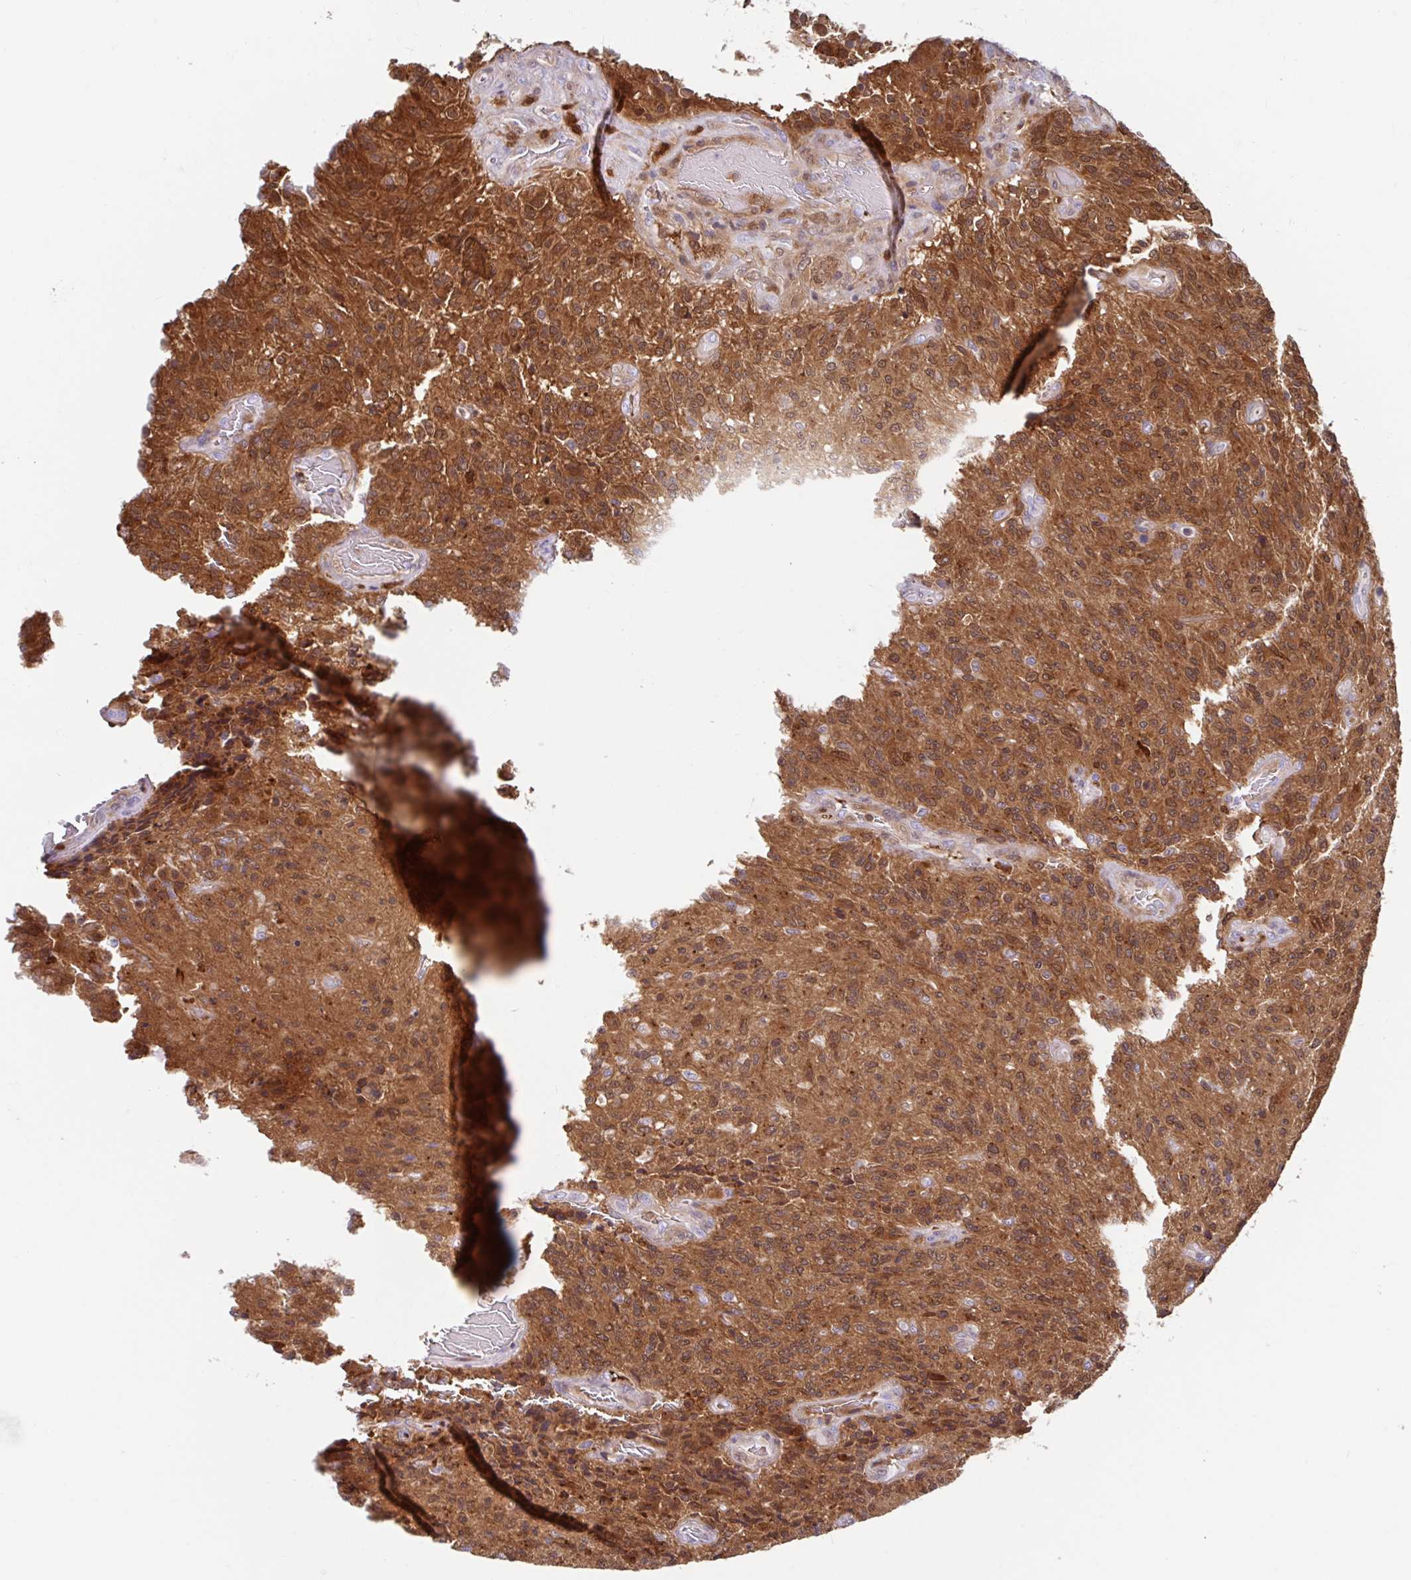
{"staining": {"intensity": "moderate", "quantity": ">75%", "location": "cytoplasmic/membranous,nuclear"}, "tissue": "glioma", "cell_type": "Tumor cells", "image_type": "cancer", "snomed": [{"axis": "morphology", "description": "Normal tissue, NOS"}, {"axis": "morphology", "description": "Glioma, malignant, High grade"}, {"axis": "topography", "description": "Cerebral cortex"}], "caption": "Immunohistochemical staining of human glioma shows medium levels of moderate cytoplasmic/membranous and nuclear staining in about >75% of tumor cells.", "gene": "BLVRA", "patient": {"sex": "male", "age": 56}}